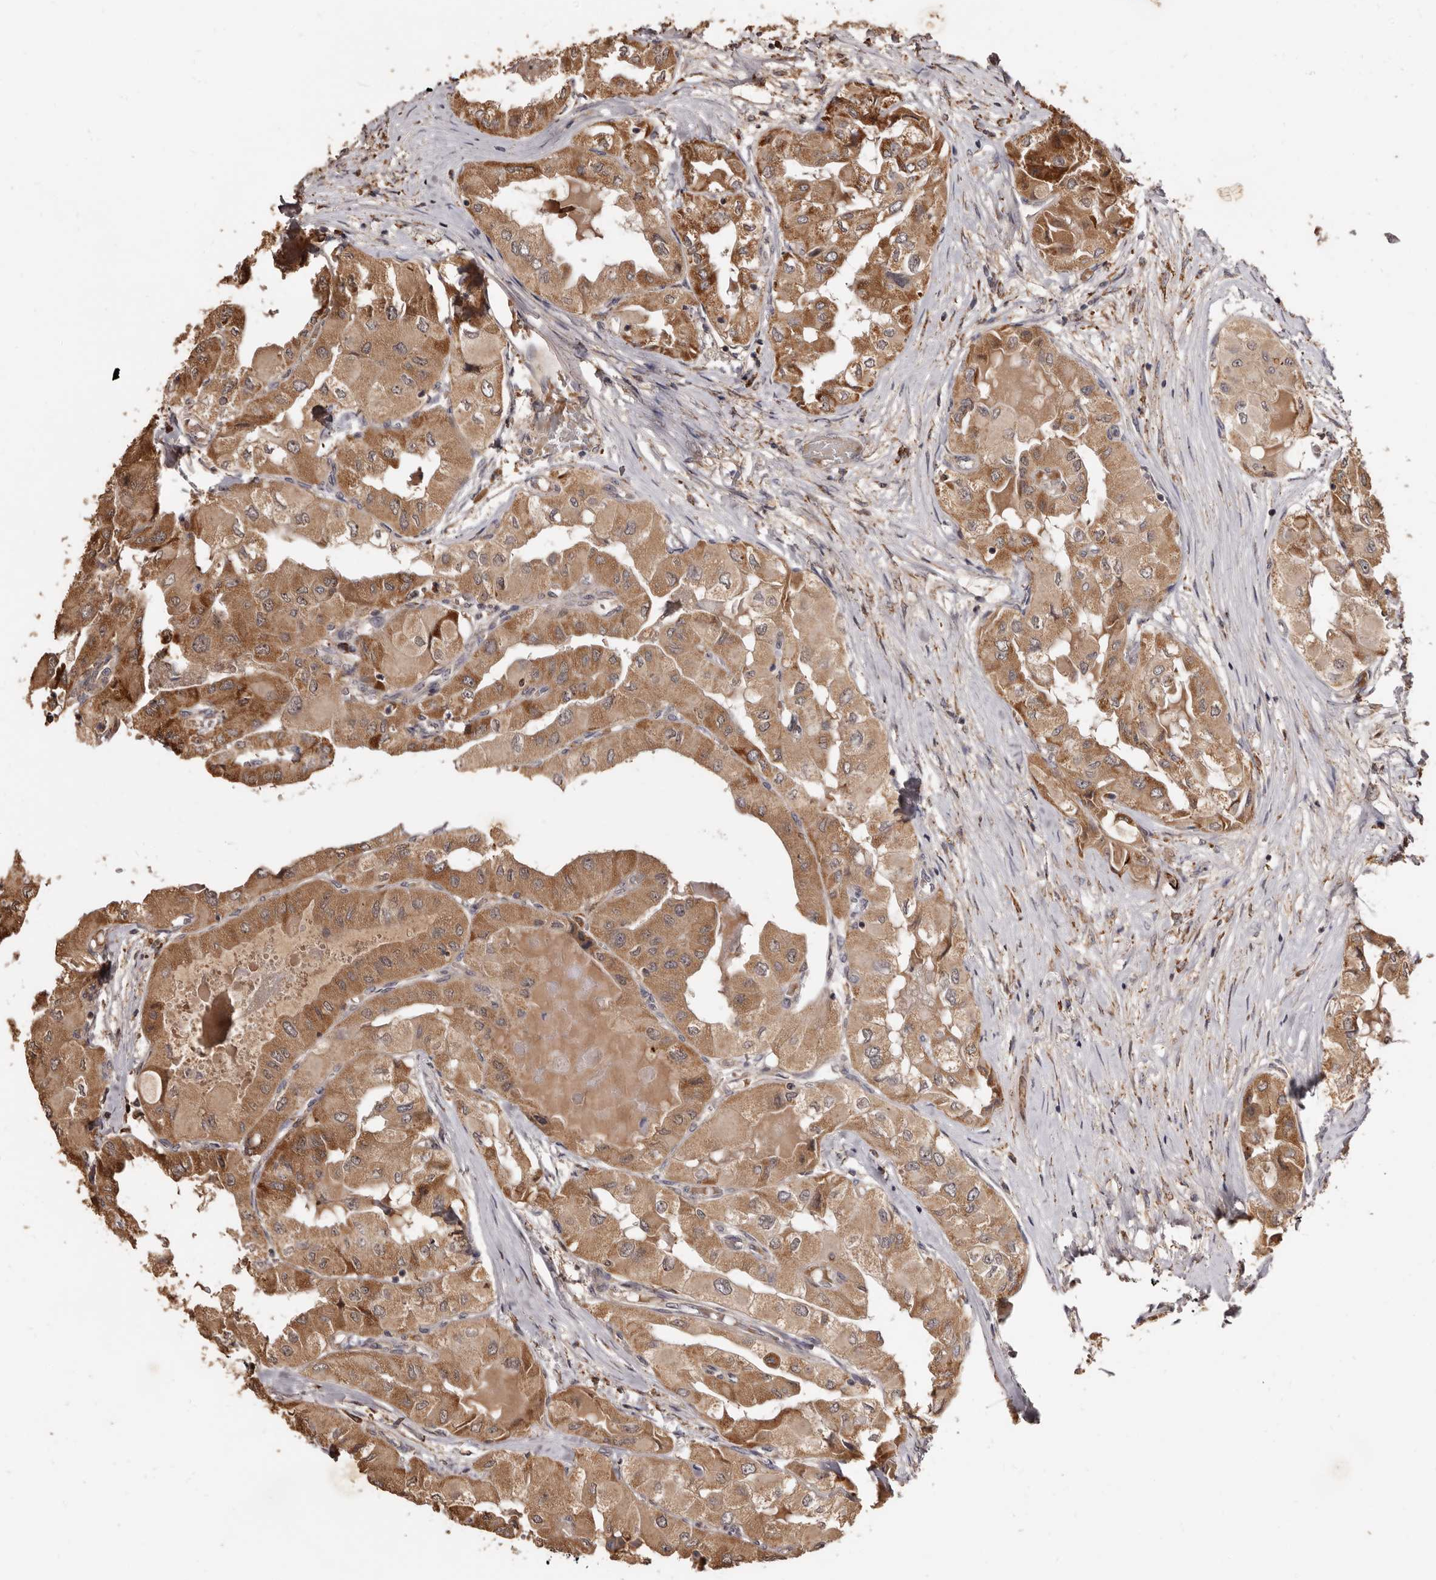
{"staining": {"intensity": "moderate", "quantity": ">75%", "location": "cytoplasmic/membranous"}, "tissue": "thyroid cancer", "cell_type": "Tumor cells", "image_type": "cancer", "snomed": [{"axis": "morphology", "description": "Papillary adenocarcinoma, NOS"}, {"axis": "topography", "description": "Thyroid gland"}], "caption": "A brown stain labels moderate cytoplasmic/membranous positivity of a protein in human thyroid papillary adenocarcinoma tumor cells.", "gene": "AKAP7", "patient": {"sex": "female", "age": 59}}